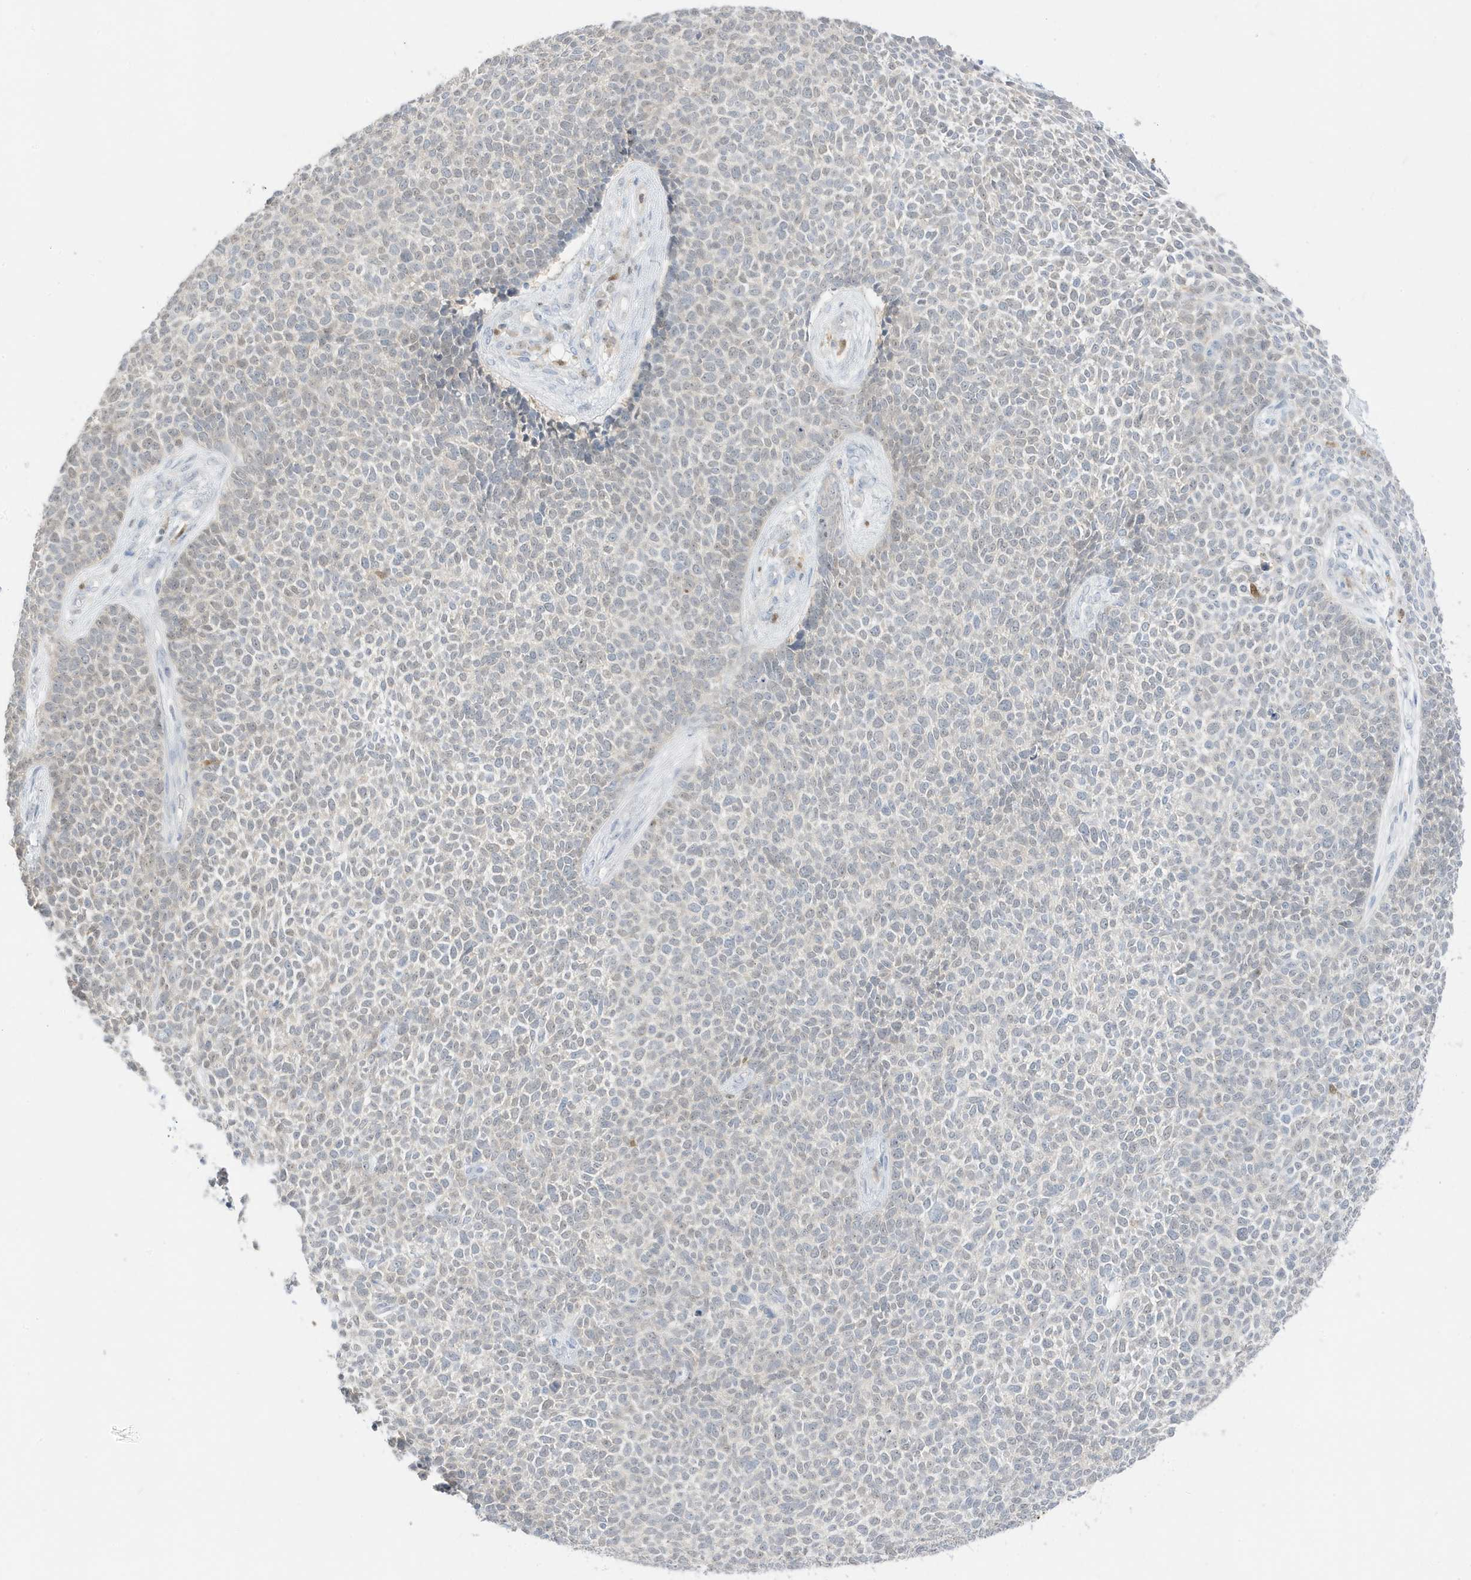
{"staining": {"intensity": "negative", "quantity": "none", "location": "none"}, "tissue": "skin cancer", "cell_type": "Tumor cells", "image_type": "cancer", "snomed": [{"axis": "morphology", "description": "Basal cell carcinoma"}, {"axis": "topography", "description": "Skin"}], "caption": "IHC of skin cancer (basal cell carcinoma) demonstrates no staining in tumor cells.", "gene": "GCA", "patient": {"sex": "female", "age": 84}}